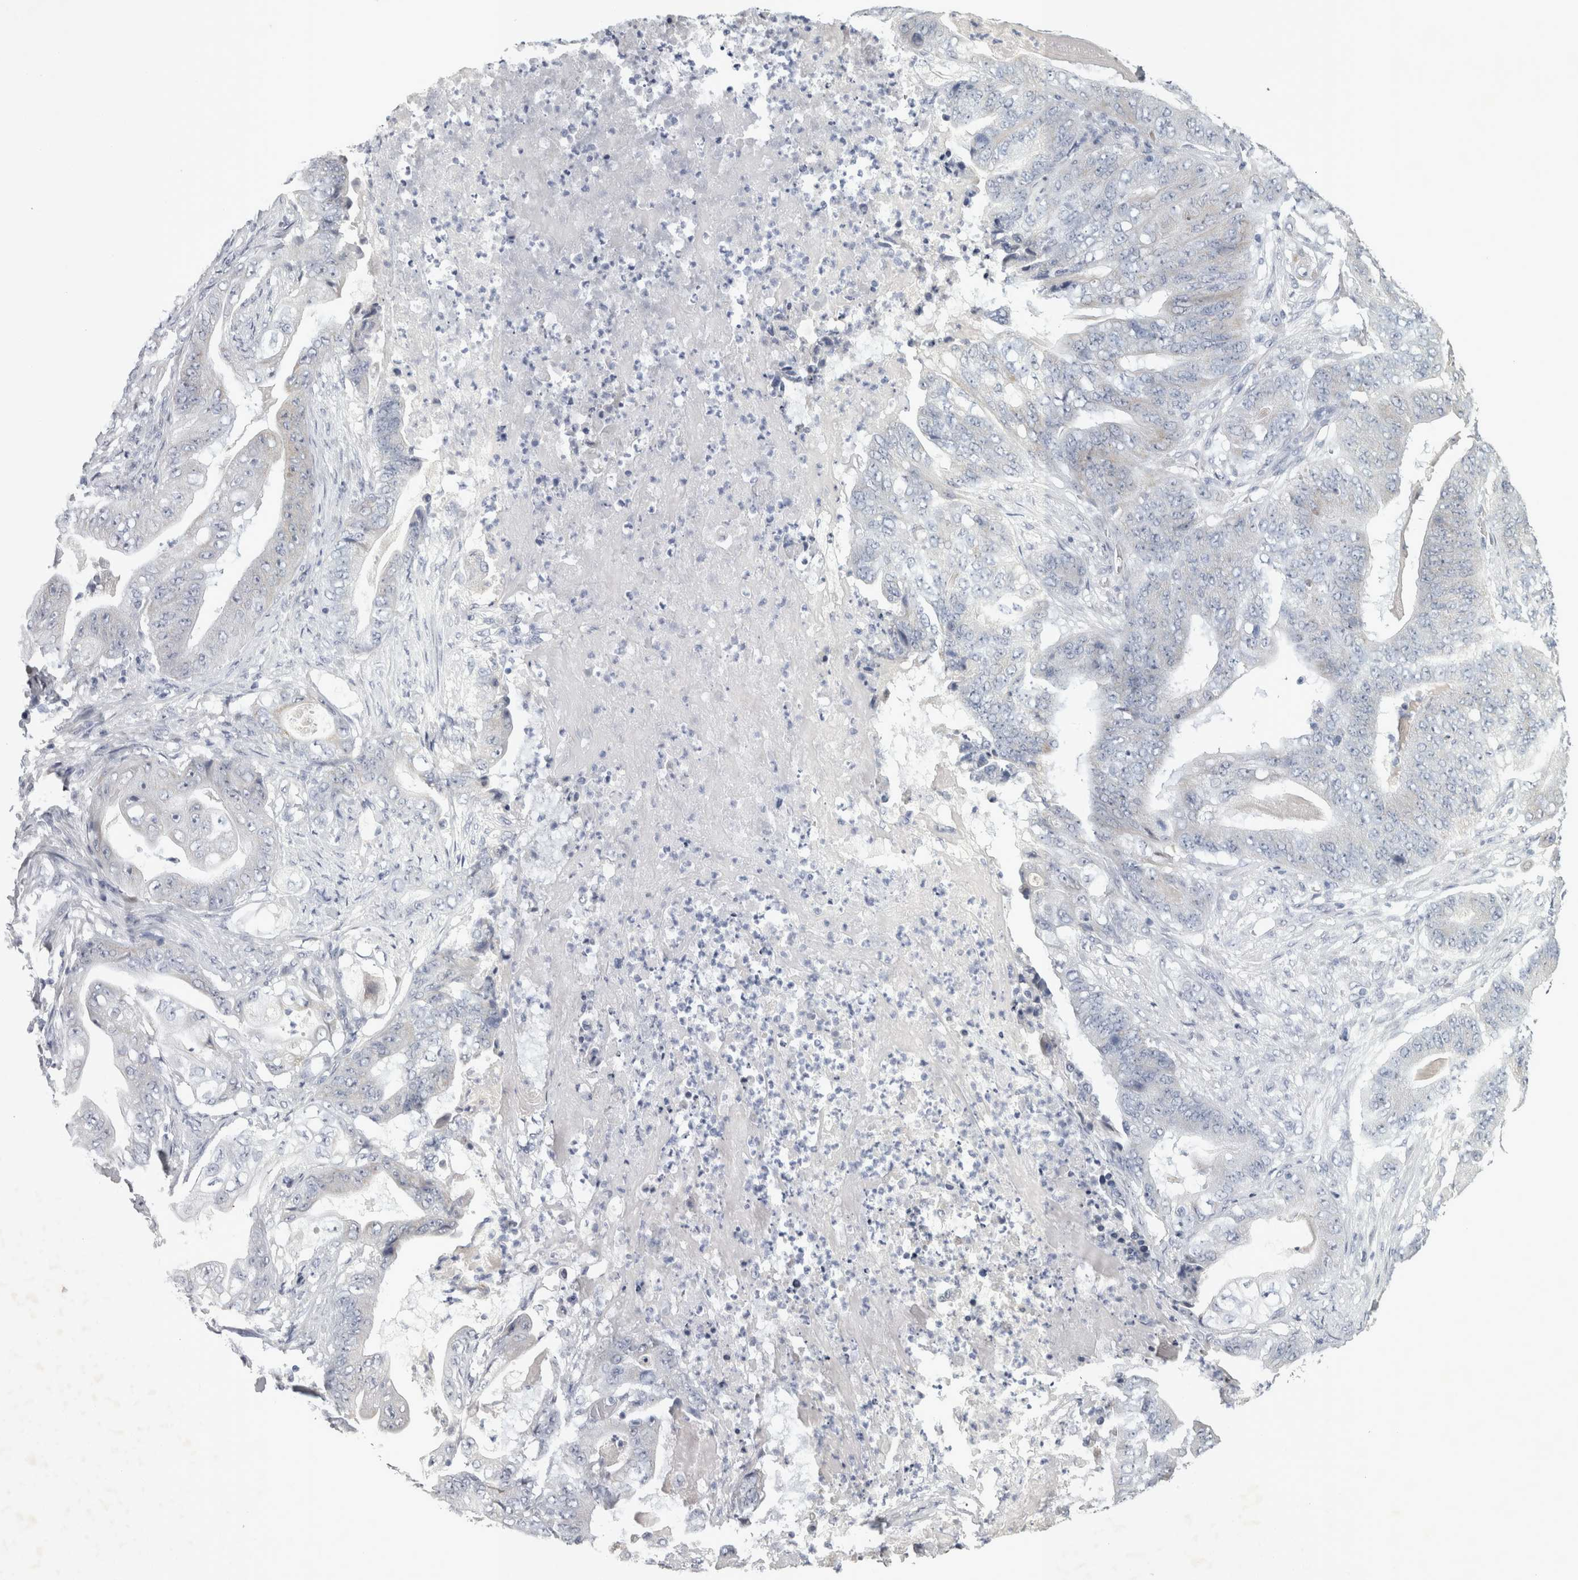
{"staining": {"intensity": "negative", "quantity": "none", "location": "none"}, "tissue": "stomach cancer", "cell_type": "Tumor cells", "image_type": "cancer", "snomed": [{"axis": "morphology", "description": "Adenocarcinoma, NOS"}, {"axis": "topography", "description": "Stomach"}], "caption": "Protein analysis of adenocarcinoma (stomach) displays no significant expression in tumor cells.", "gene": "FXYD7", "patient": {"sex": "female", "age": 73}}